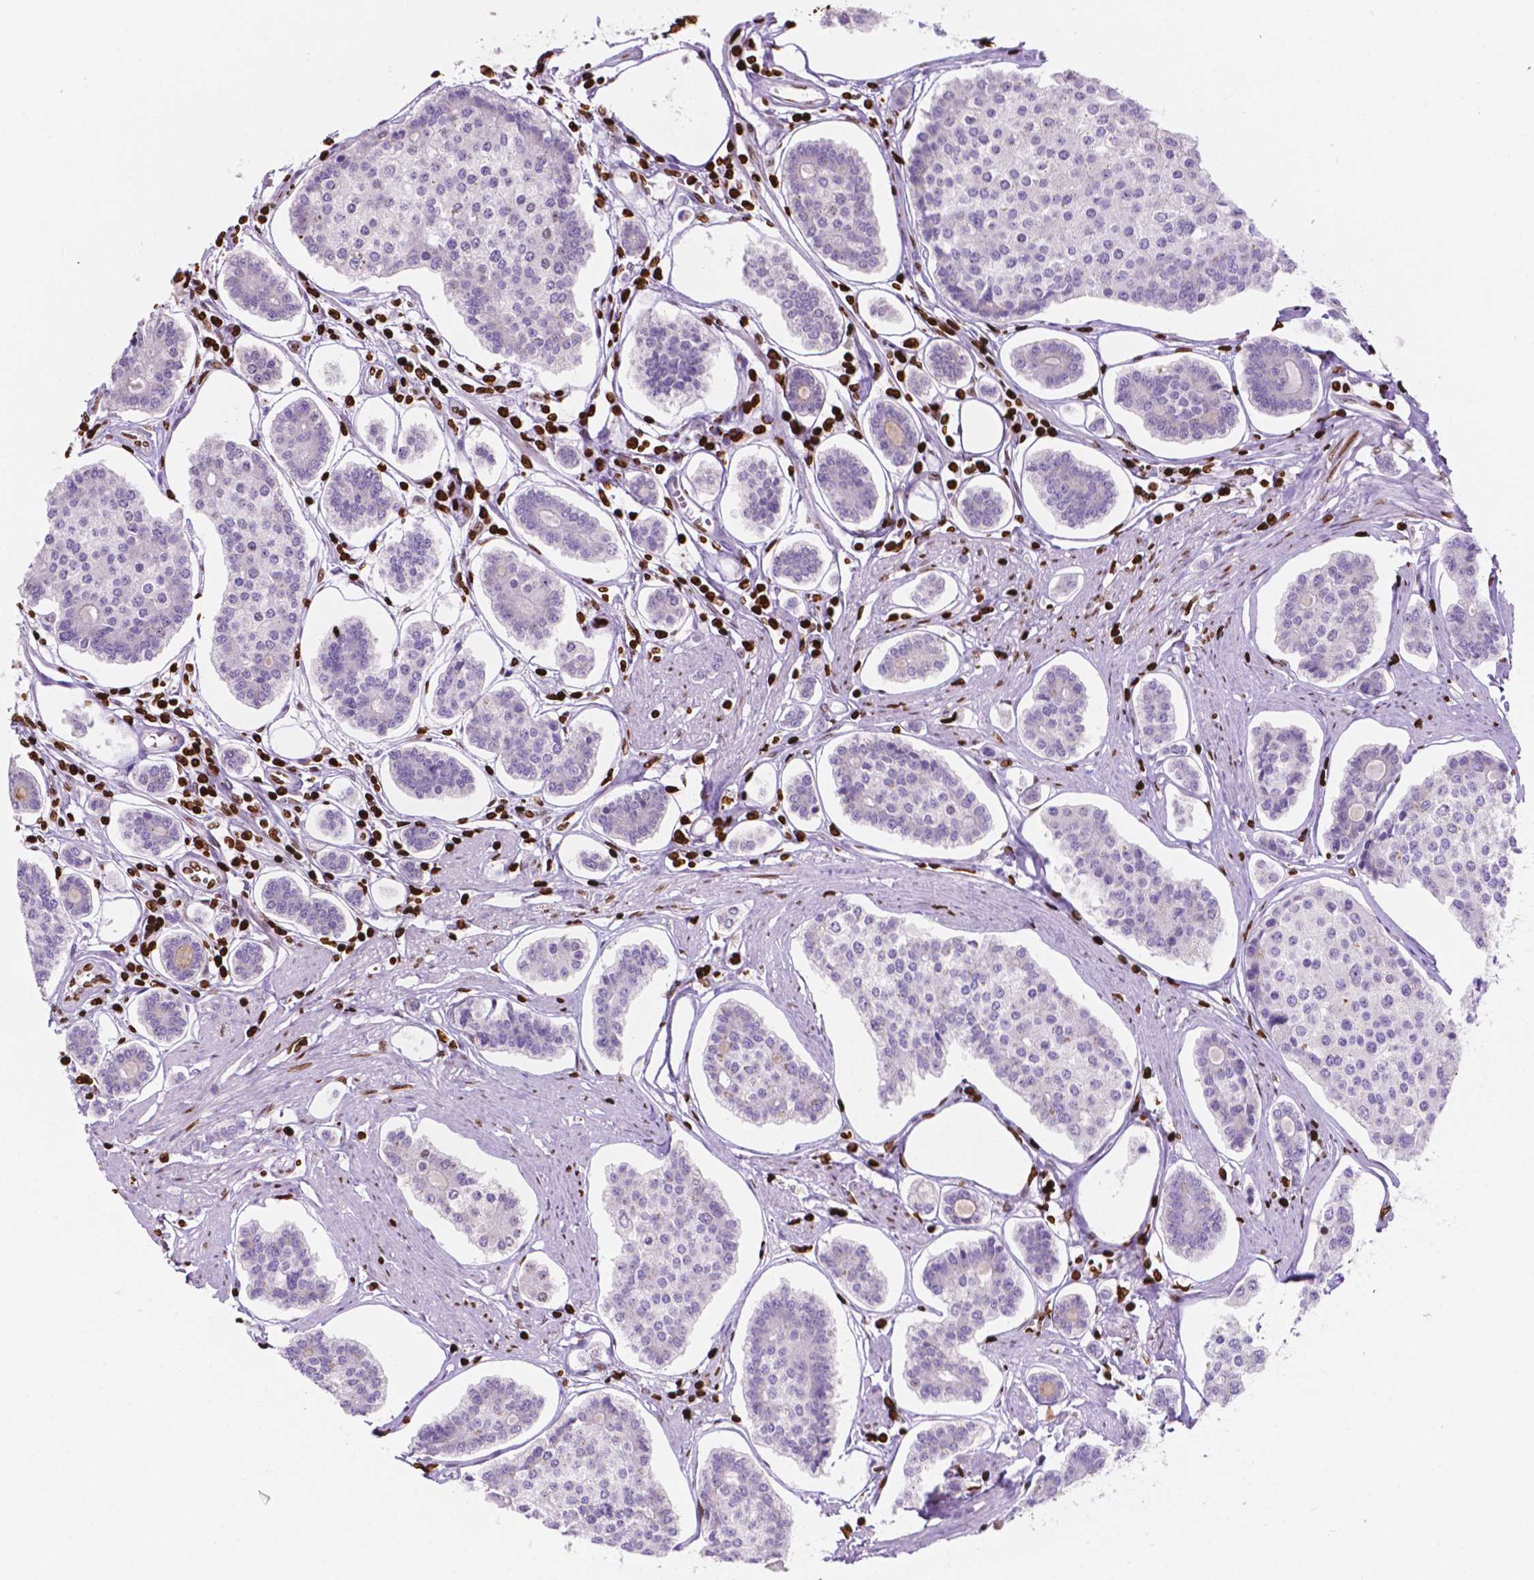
{"staining": {"intensity": "negative", "quantity": "none", "location": "none"}, "tissue": "carcinoid", "cell_type": "Tumor cells", "image_type": "cancer", "snomed": [{"axis": "morphology", "description": "Carcinoid, malignant, NOS"}, {"axis": "topography", "description": "Small intestine"}], "caption": "This is an IHC histopathology image of carcinoid (malignant). There is no expression in tumor cells.", "gene": "CBY3", "patient": {"sex": "female", "age": 65}}